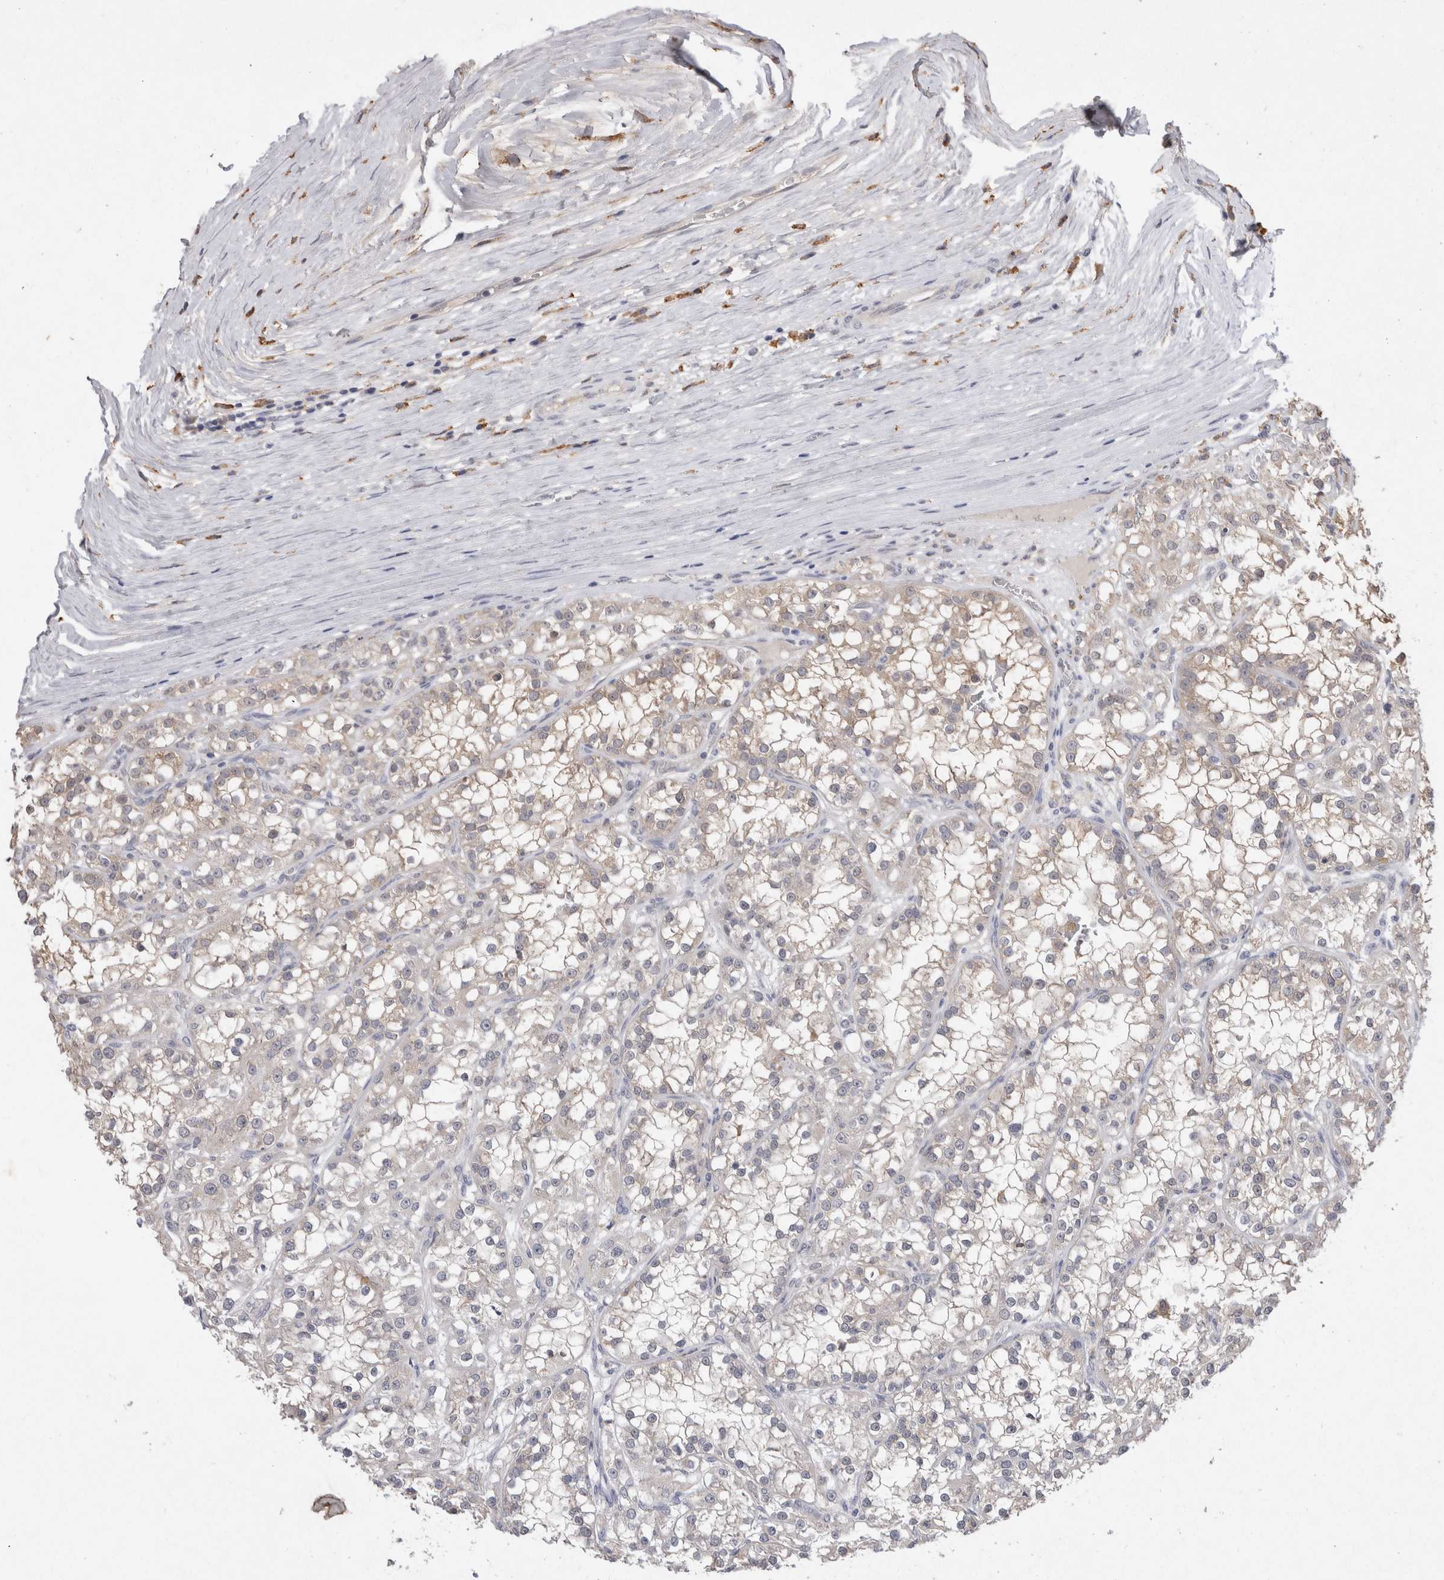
{"staining": {"intensity": "weak", "quantity": "<25%", "location": "cytoplasmic/membranous"}, "tissue": "renal cancer", "cell_type": "Tumor cells", "image_type": "cancer", "snomed": [{"axis": "morphology", "description": "Adenocarcinoma, NOS"}, {"axis": "topography", "description": "Kidney"}], "caption": "A high-resolution photomicrograph shows IHC staining of renal adenocarcinoma, which shows no significant expression in tumor cells. (DAB IHC with hematoxylin counter stain).", "gene": "VSIG4", "patient": {"sex": "female", "age": 52}}